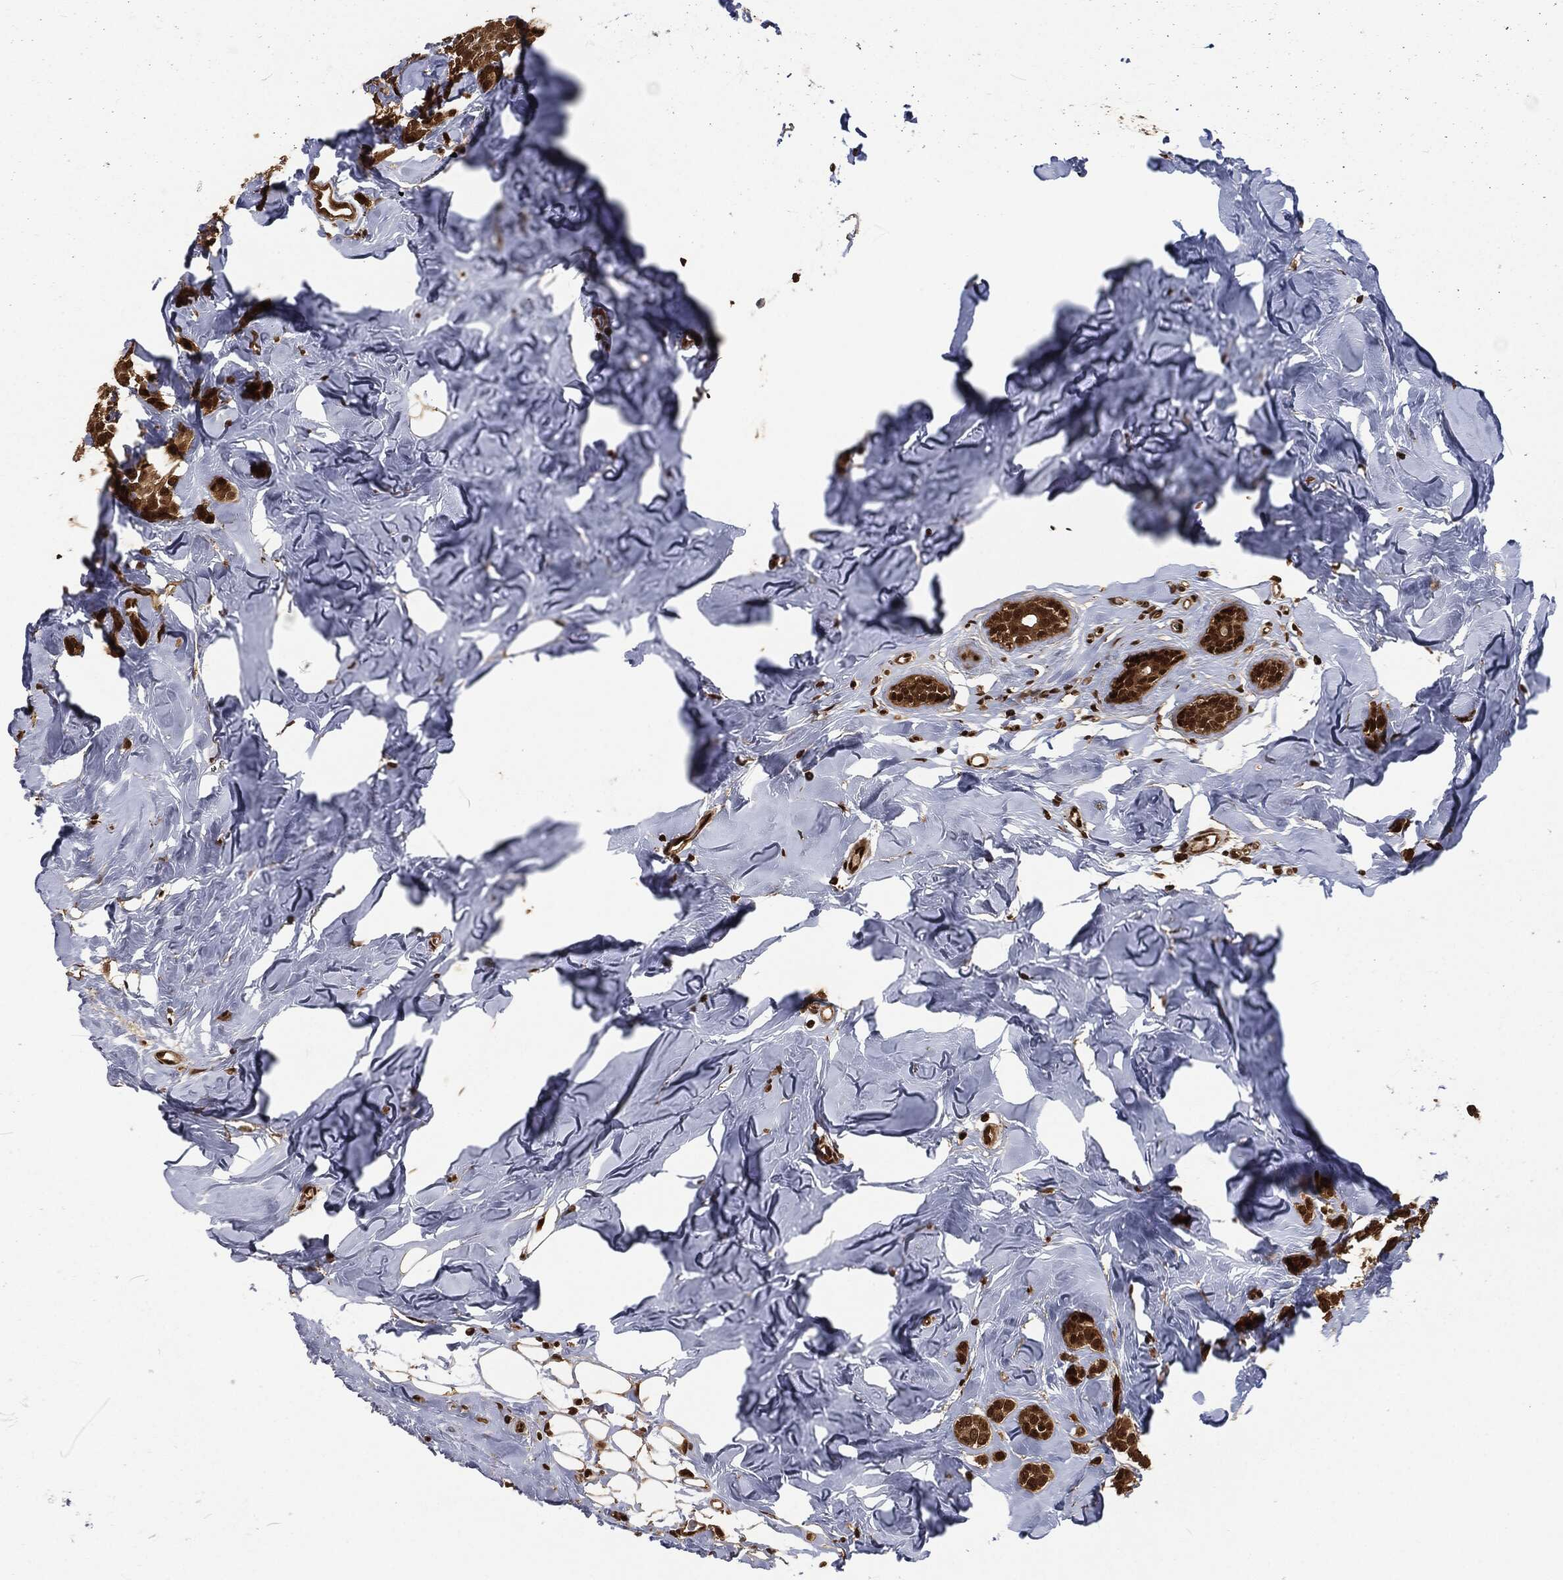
{"staining": {"intensity": "strong", "quantity": ">75%", "location": "cytoplasmic/membranous,nuclear"}, "tissue": "breast cancer", "cell_type": "Tumor cells", "image_type": "cancer", "snomed": [{"axis": "morphology", "description": "Lobular carcinoma"}, {"axis": "topography", "description": "Breast"}], "caption": "This micrograph displays immunohistochemistry (IHC) staining of human lobular carcinoma (breast), with high strong cytoplasmic/membranous and nuclear staining in approximately >75% of tumor cells.", "gene": "NGRN", "patient": {"sex": "female", "age": 49}}